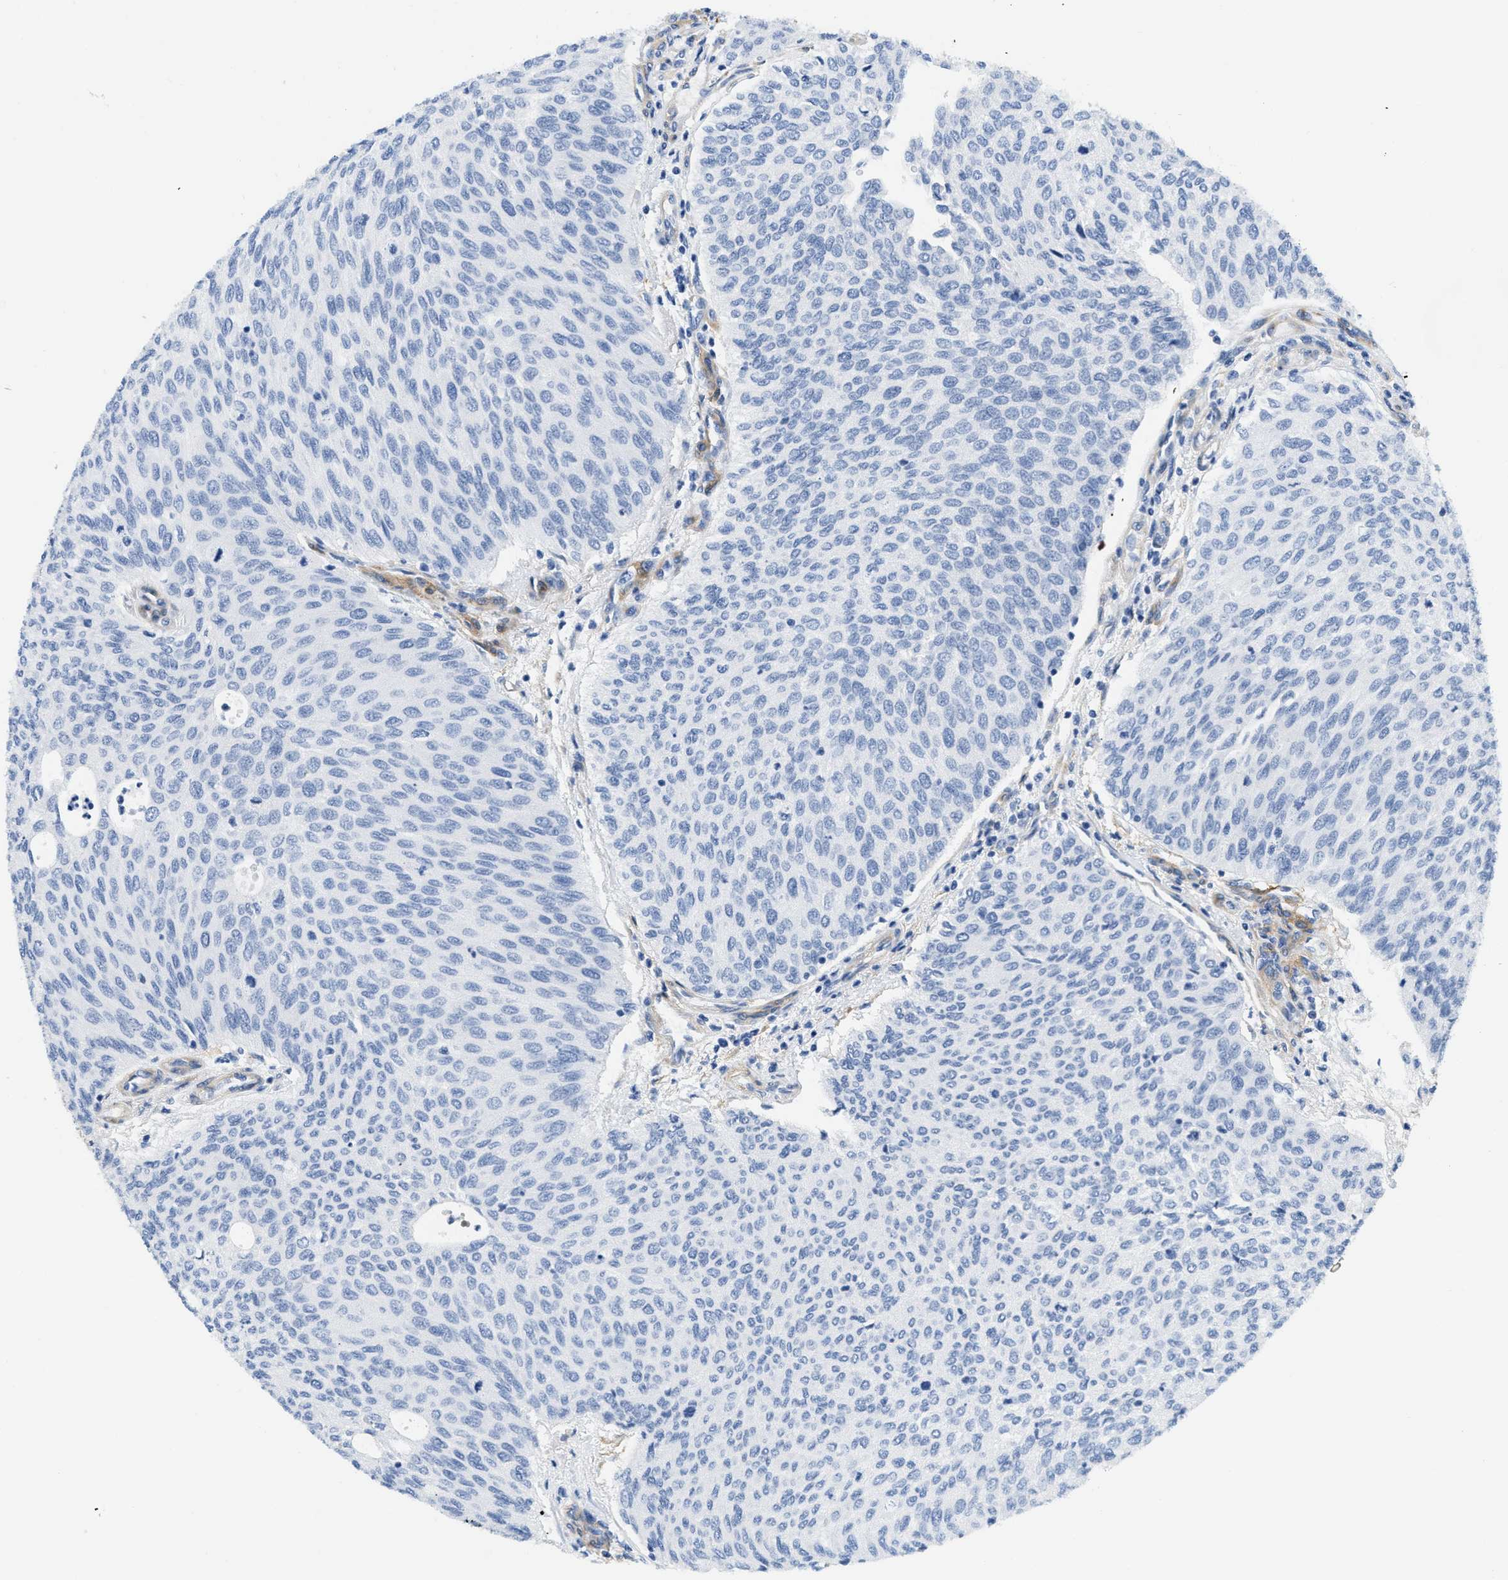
{"staining": {"intensity": "negative", "quantity": "none", "location": "none"}, "tissue": "urothelial cancer", "cell_type": "Tumor cells", "image_type": "cancer", "snomed": [{"axis": "morphology", "description": "Urothelial carcinoma, Low grade"}, {"axis": "topography", "description": "Urinary bladder"}], "caption": "Tumor cells show no significant protein expression in urothelial cancer. (Stains: DAB (3,3'-diaminobenzidine) IHC with hematoxylin counter stain, Microscopy: brightfield microscopy at high magnification).", "gene": "PDGFRB", "patient": {"sex": "female", "age": 79}}